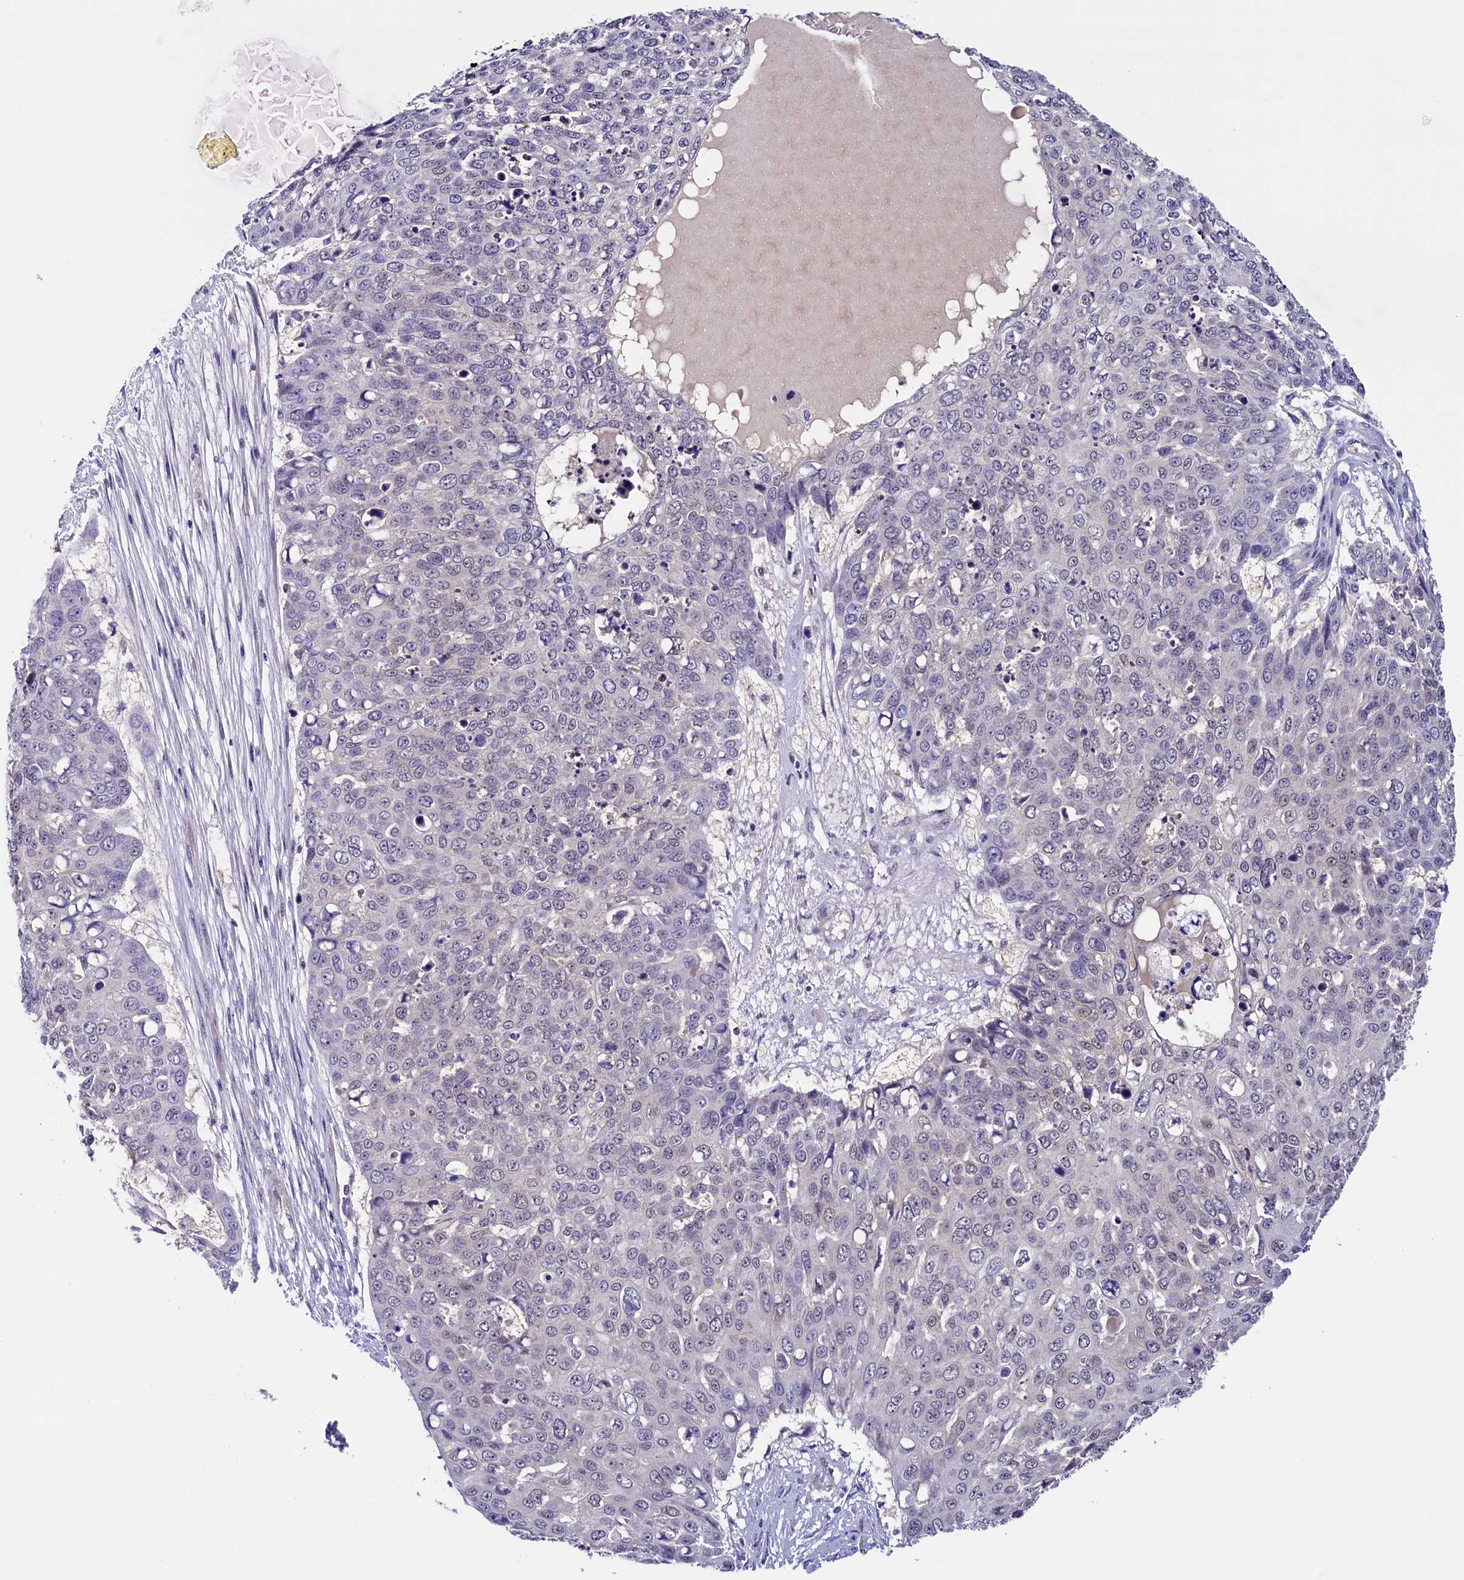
{"staining": {"intensity": "weak", "quantity": "<25%", "location": "nuclear"}, "tissue": "skin cancer", "cell_type": "Tumor cells", "image_type": "cancer", "snomed": [{"axis": "morphology", "description": "Squamous cell carcinoma, NOS"}, {"axis": "topography", "description": "Skin"}], "caption": "Immunohistochemical staining of skin cancer exhibits no significant positivity in tumor cells. (DAB immunohistochemistry with hematoxylin counter stain).", "gene": "FLYWCH2", "patient": {"sex": "male", "age": 71}}